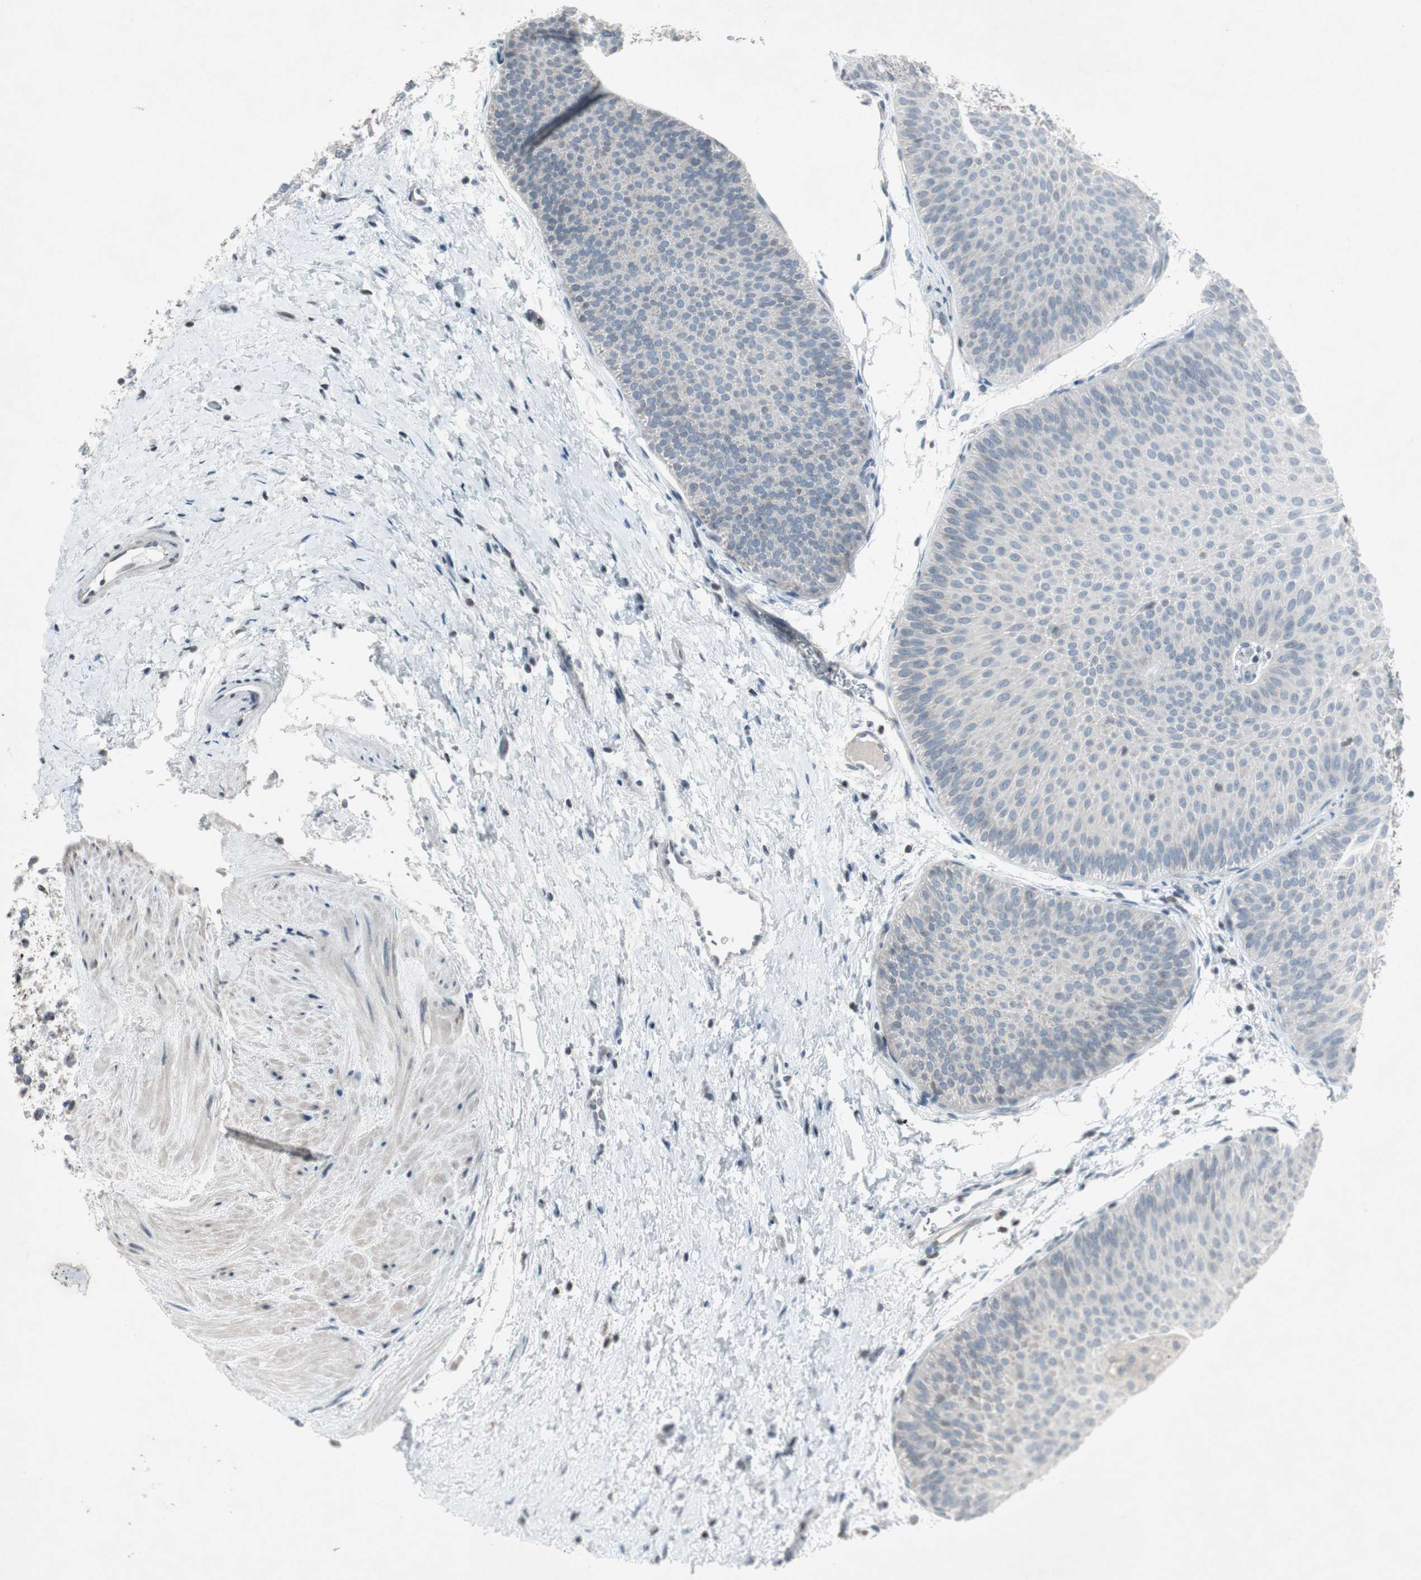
{"staining": {"intensity": "negative", "quantity": "none", "location": "none"}, "tissue": "urothelial cancer", "cell_type": "Tumor cells", "image_type": "cancer", "snomed": [{"axis": "morphology", "description": "Urothelial carcinoma, Low grade"}, {"axis": "topography", "description": "Urinary bladder"}], "caption": "High power microscopy image of an IHC histopathology image of urothelial cancer, revealing no significant expression in tumor cells.", "gene": "ARG2", "patient": {"sex": "female", "age": 60}}